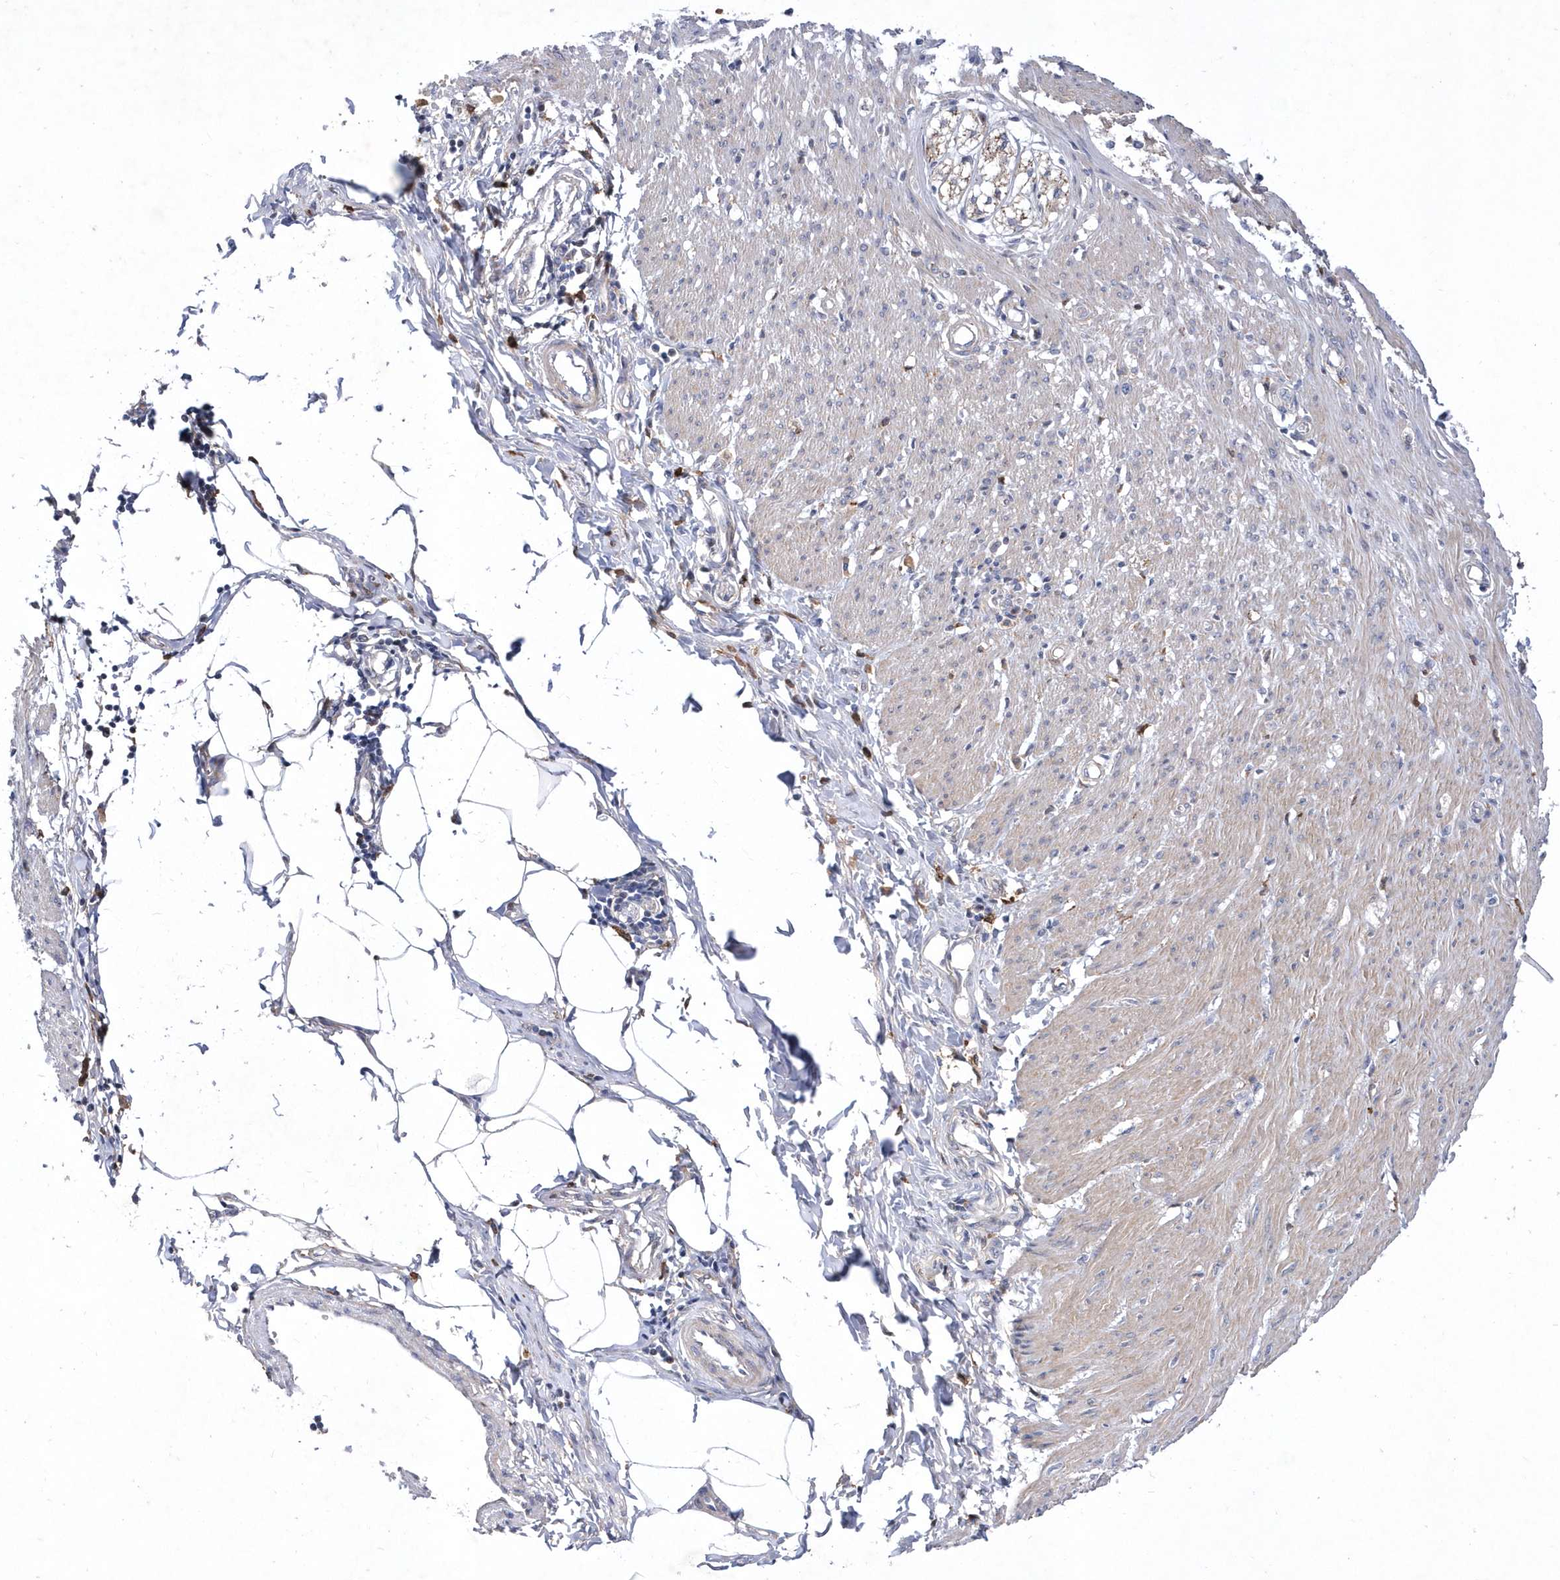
{"staining": {"intensity": "weak", "quantity": "25%-75%", "location": "cytoplasmic/membranous"}, "tissue": "smooth muscle", "cell_type": "Smooth muscle cells", "image_type": "normal", "snomed": [{"axis": "morphology", "description": "Normal tissue, NOS"}, {"axis": "morphology", "description": "Adenocarcinoma, NOS"}, {"axis": "topography", "description": "Colon"}, {"axis": "topography", "description": "Peripheral nerve tissue"}], "caption": "The micrograph demonstrates a brown stain indicating the presence of a protein in the cytoplasmic/membranous of smooth muscle cells in smooth muscle. (DAB IHC, brown staining for protein, blue staining for nuclei).", "gene": "LONRF2", "patient": {"sex": "male", "age": 14}}